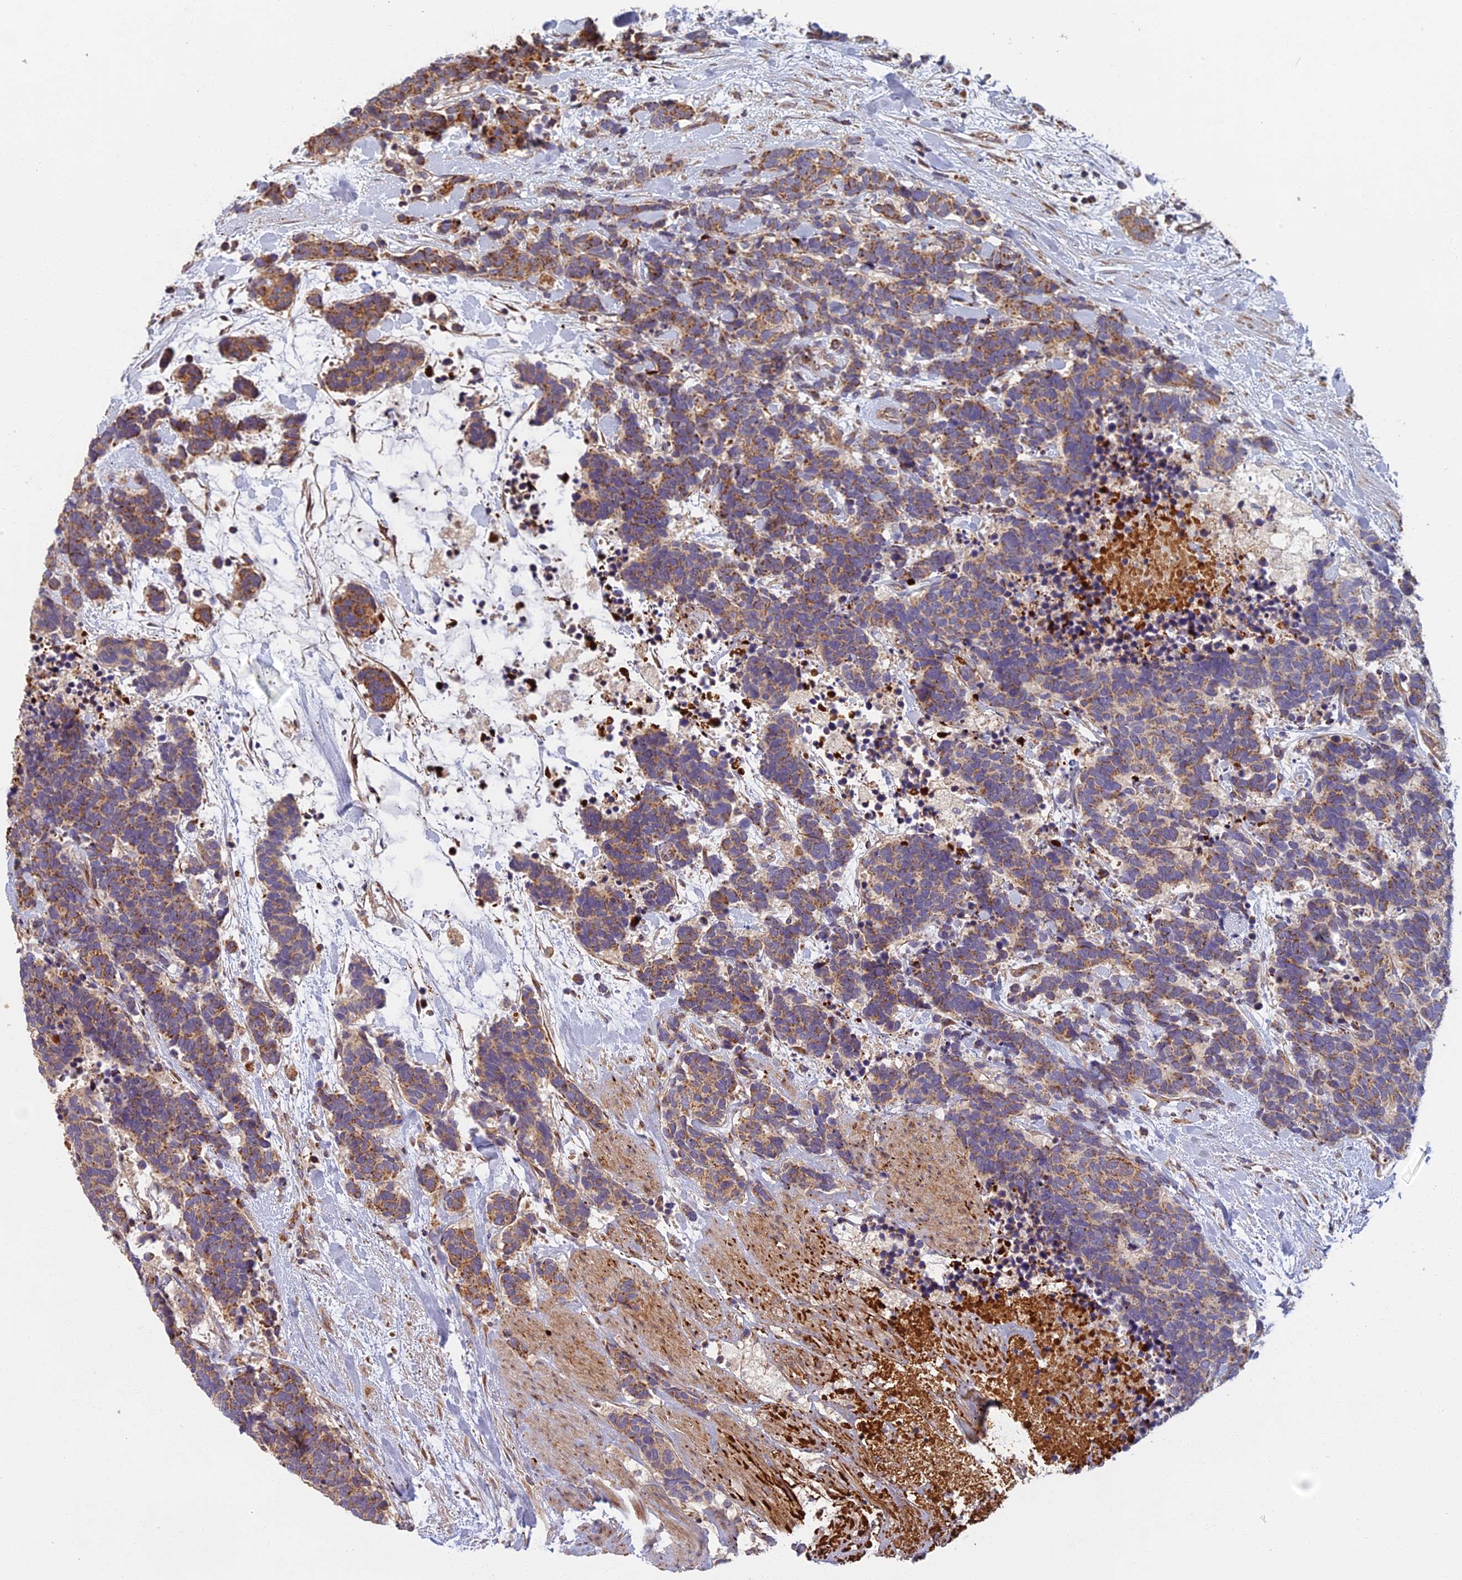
{"staining": {"intensity": "moderate", "quantity": ">75%", "location": "cytoplasmic/membranous"}, "tissue": "carcinoid", "cell_type": "Tumor cells", "image_type": "cancer", "snomed": [{"axis": "morphology", "description": "Carcinoma, NOS"}, {"axis": "morphology", "description": "Carcinoid, malignant, NOS"}, {"axis": "topography", "description": "Prostate"}], "caption": "Carcinoid stained with immunohistochemistry displays moderate cytoplasmic/membranous expression in about >75% of tumor cells. Nuclei are stained in blue.", "gene": "EDAR", "patient": {"sex": "male", "age": 57}}